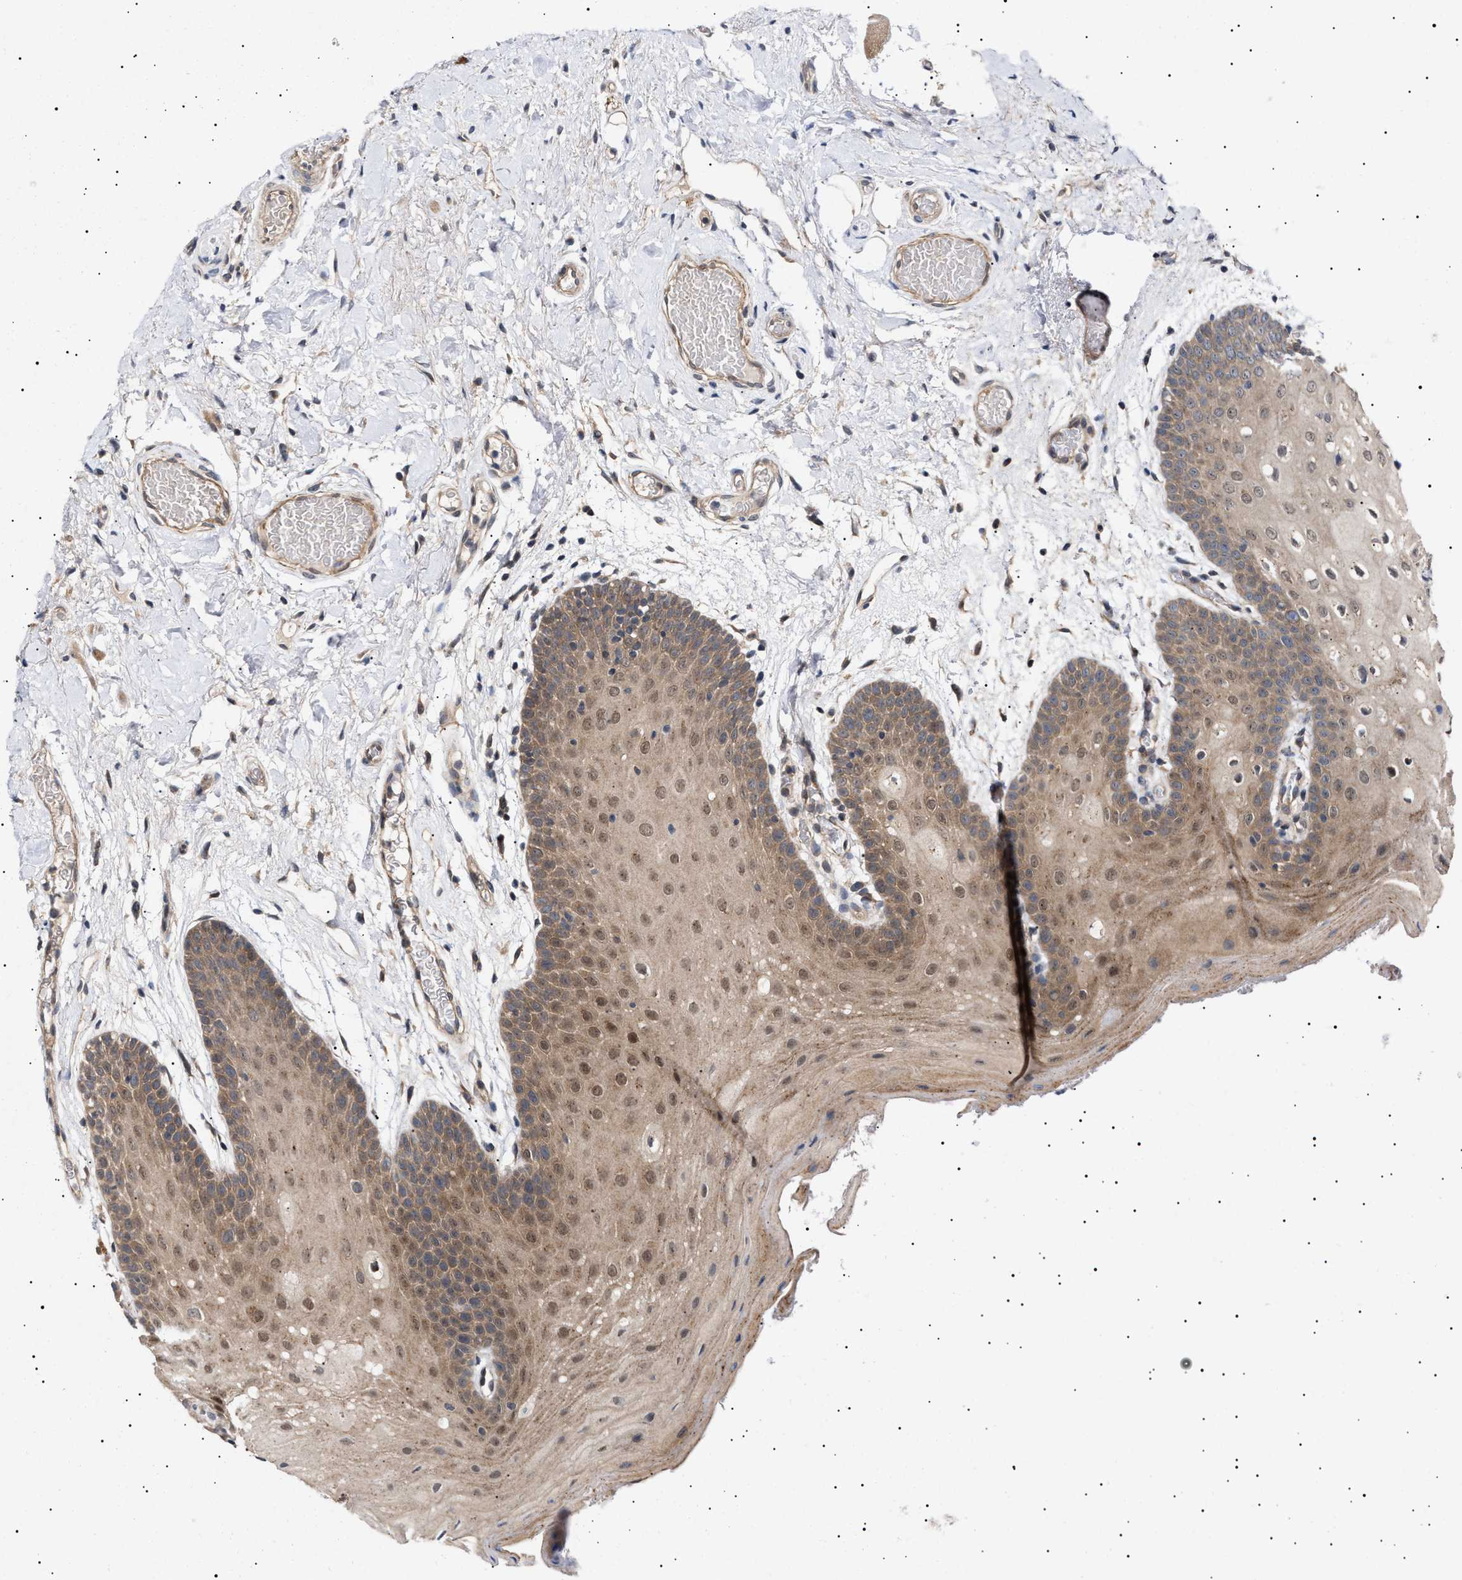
{"staining": {"intensity": "moderate", "quantity": ">75%", "location": "cytoplasmic/membranous,nuclear"}, "tissue": "oral mucosa", "cell_type": "Squamous epithelial cells", "image_type": "normal", "snomed": [{"axis": "morphology", "description": "Normal tissue, NOS"}, {"axis": "morphology", "description": "Squamous cell carcinoma, NOS"}, {"axis": "topography", "description": "Oral tissue"}, {"axis": "topography", "description": "Head-Neck"}], "caption": "About >75% of squamous epithelial cells in unremarkable human oral mucosa display moderate cytoplasmic/membranous,nuclear protein expression as visualized by brown immunohistochemical staining.", "gene": "NPLOC4", "patient": {"sex": "male", "age": 71}}